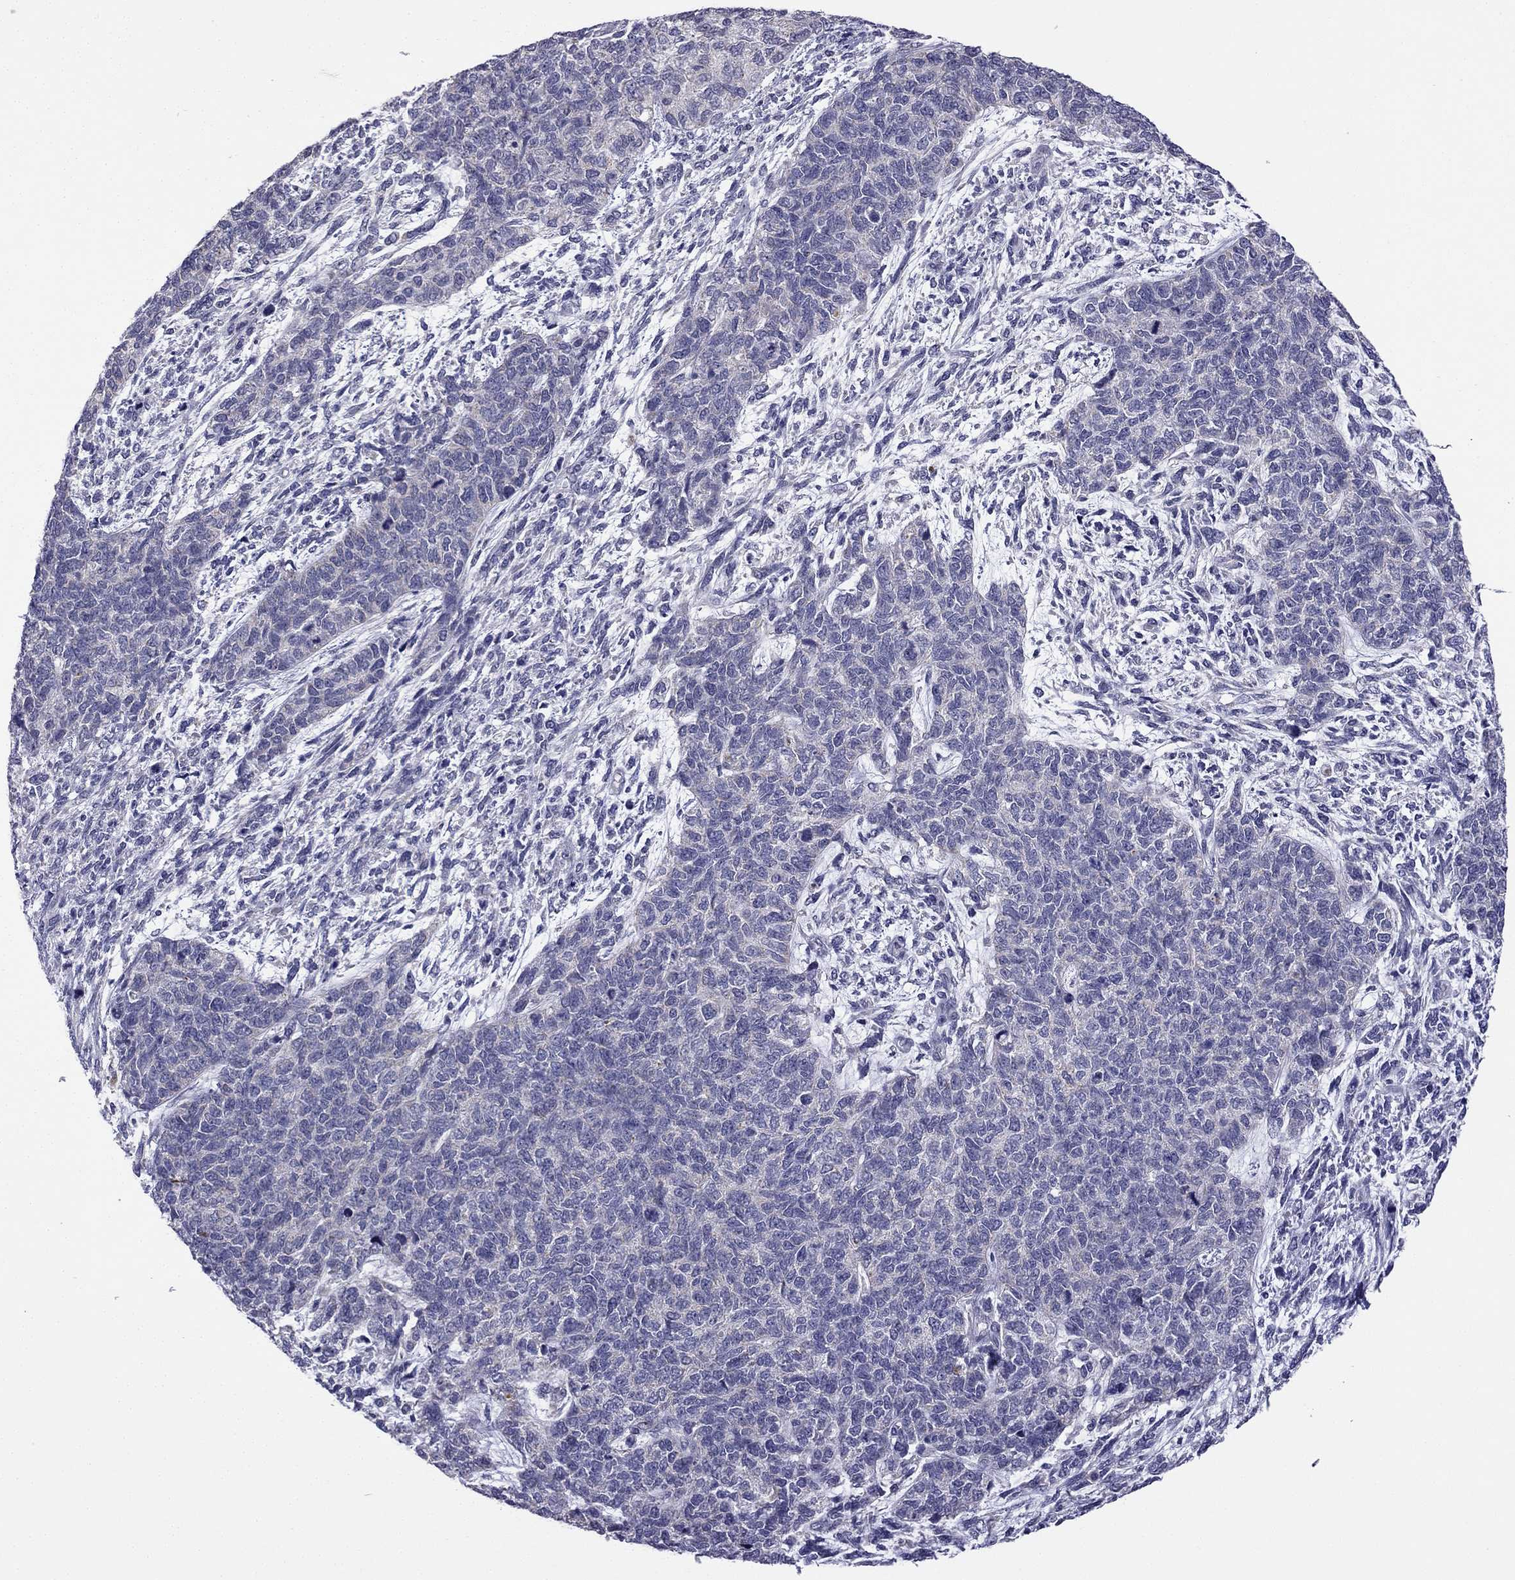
{"staining": {"intensity": "negative", "quantity": "none", "location": "none"}, "tissue": "cervical cancer", "cell_type": "Tumor cells", "image_type": "cancer", "snomed": [{"axis": "morphology", "description": "Squamous cell carcinoma, NOS"}, {"axis": "topography", "description": "Cervix"}], "caption": "IHC photomicrograph of neoplastic tissue: cervical squamous cell carcinoma stained with DAB (3,3'-diaminobenzidine) reveals no significant protein expression in tumor cells.", "gene": "C5orf49", "patient": {"sex": "female", "age": 63}}